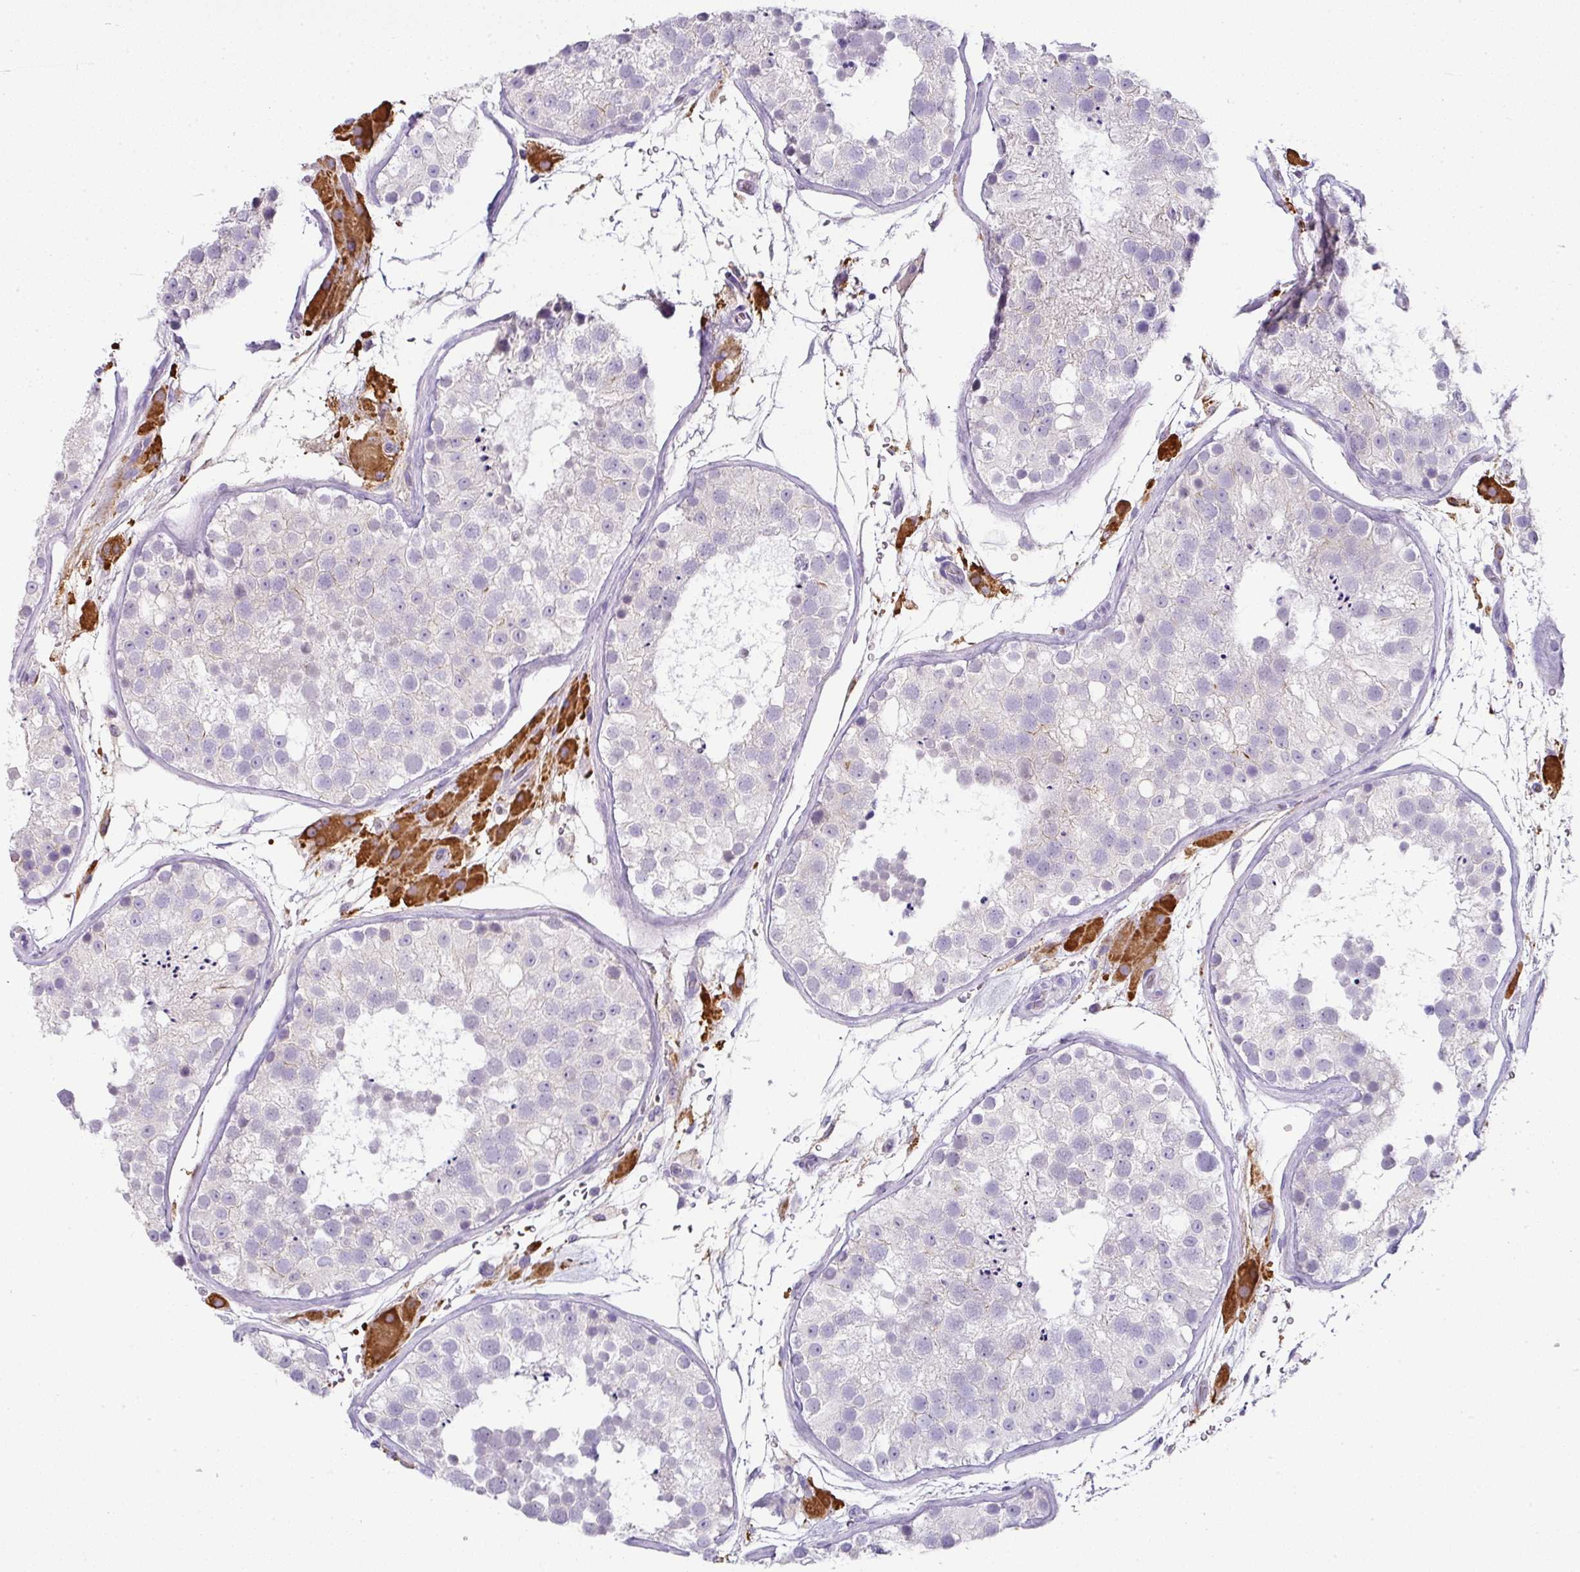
{"staining": {"intensity": "negative", "quantity": "none", "location": "none"}, "tissue": "testis", "cell_type": "Cells in seminiferous ducts", "image_type": "normal", "snomed": [{"axis": "morphology", "description": "Normal tissue, NOS"}, {"axis": "topography", "description": "Testis"}], "caption": "Cells in seminiferous ducts are negative for brown protein staining in normal testis. The staining was performed using DAB (3,3'-diaminobenzidine) to visualize the protein expression in brown, while the nuclei were stained in blue with hematoxylin (Magnification: 20x).", "gene": "FGF17", "patient": {"sex": "male", "age": 26}}